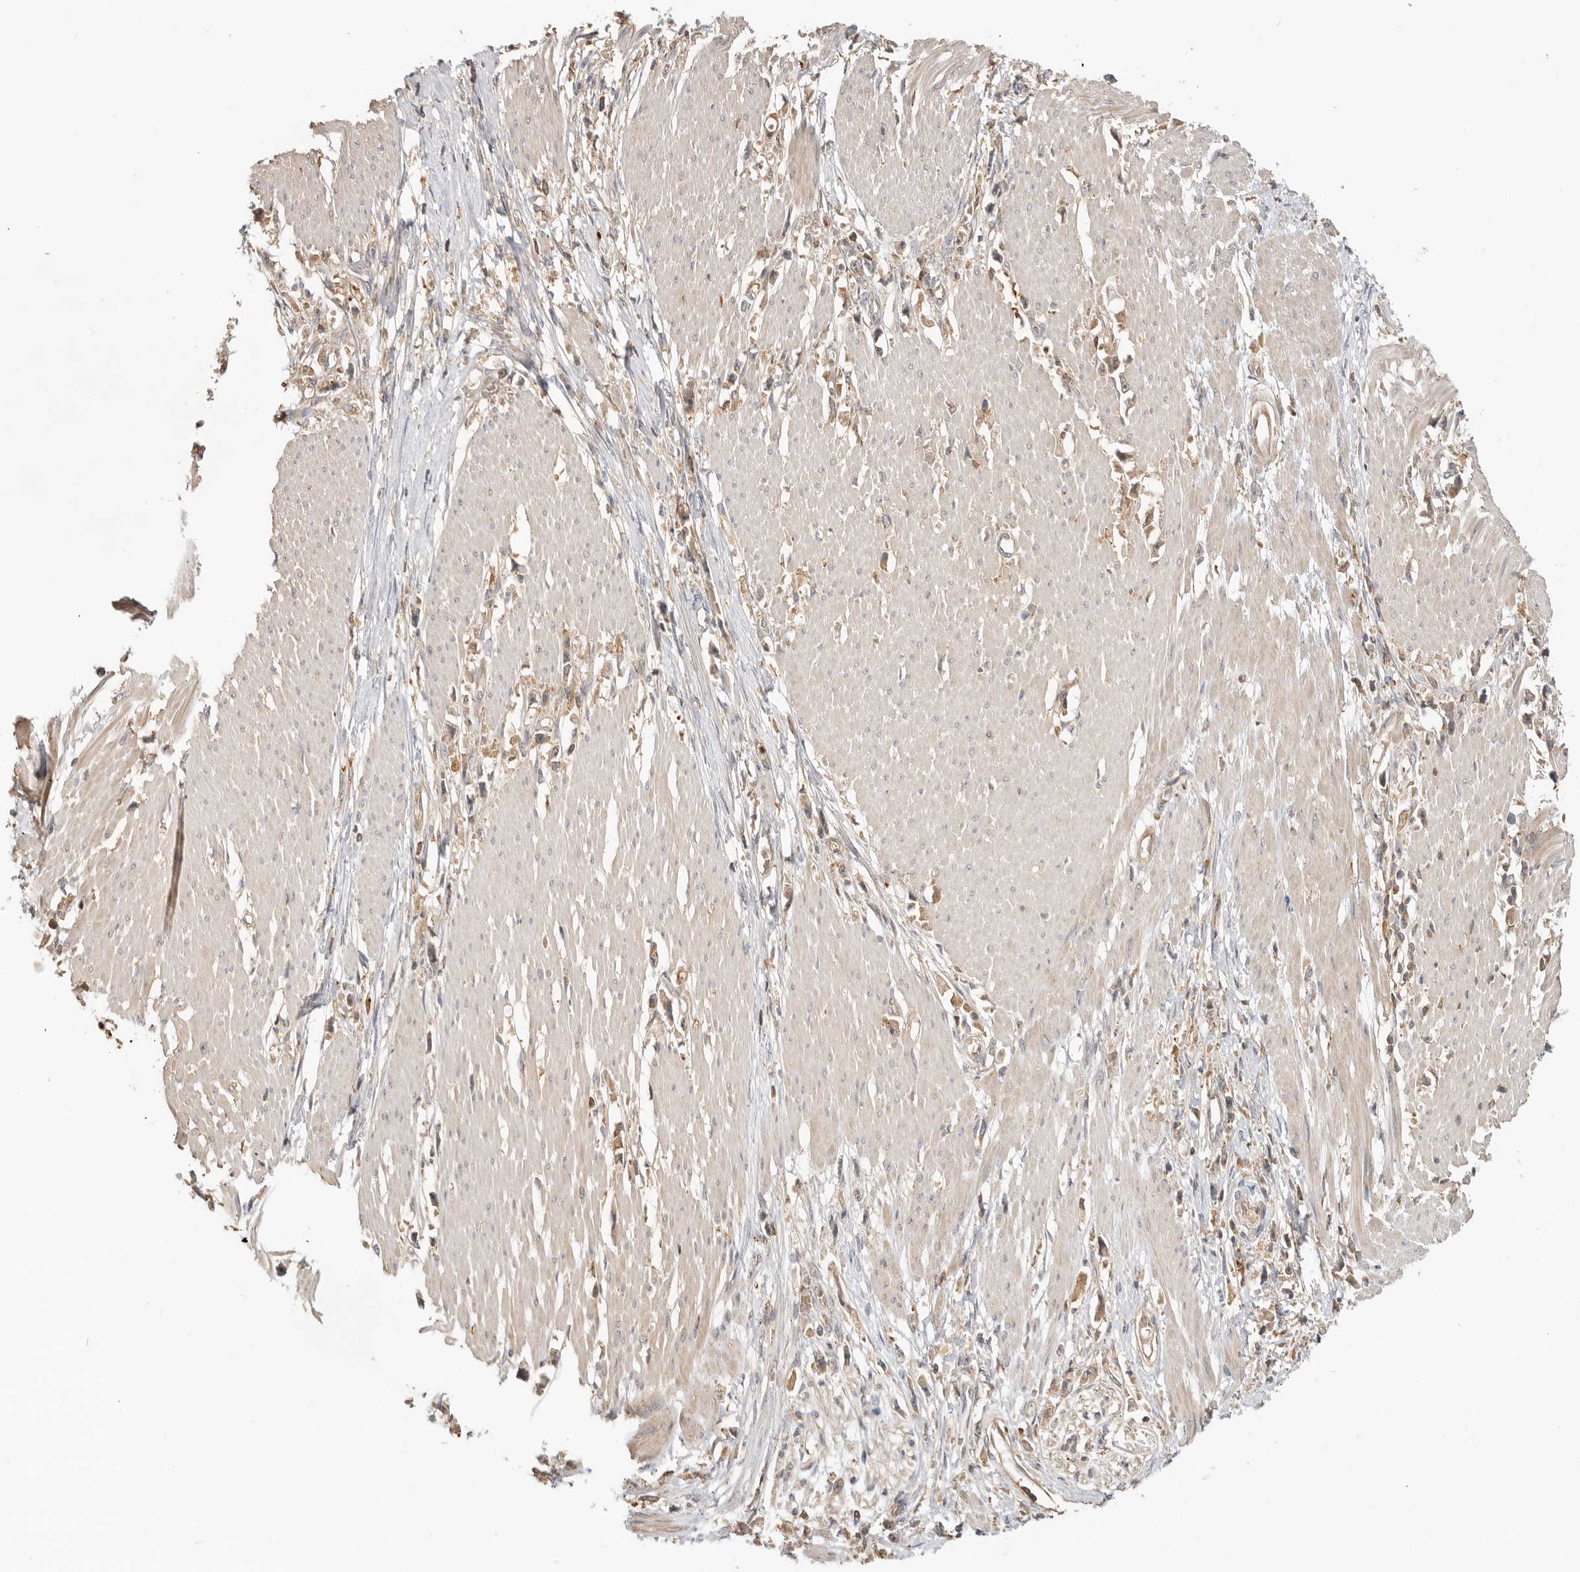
{"staining": {"intensity": "moderate", "quantity": ">75%", "location": "cytoplasmic/membranous"}, "tissue": "stomach cancer", "cell_type": "Tumor cells", "image_type": "cancer", "snomed": [{"axis": "morphology", "description": "Adenocarcinoma, NOS"}, {"axis": "topography", "description": "Stomach"}], "caption": "Human stomach adenocarcinoma stained for a protein (brown) exhibits moderate cytoplasmic/membranous positive staining in approximately >75% of tumor cells.", "gene": "CLDN12", "patient": {"sex": "female", "age": 59}}